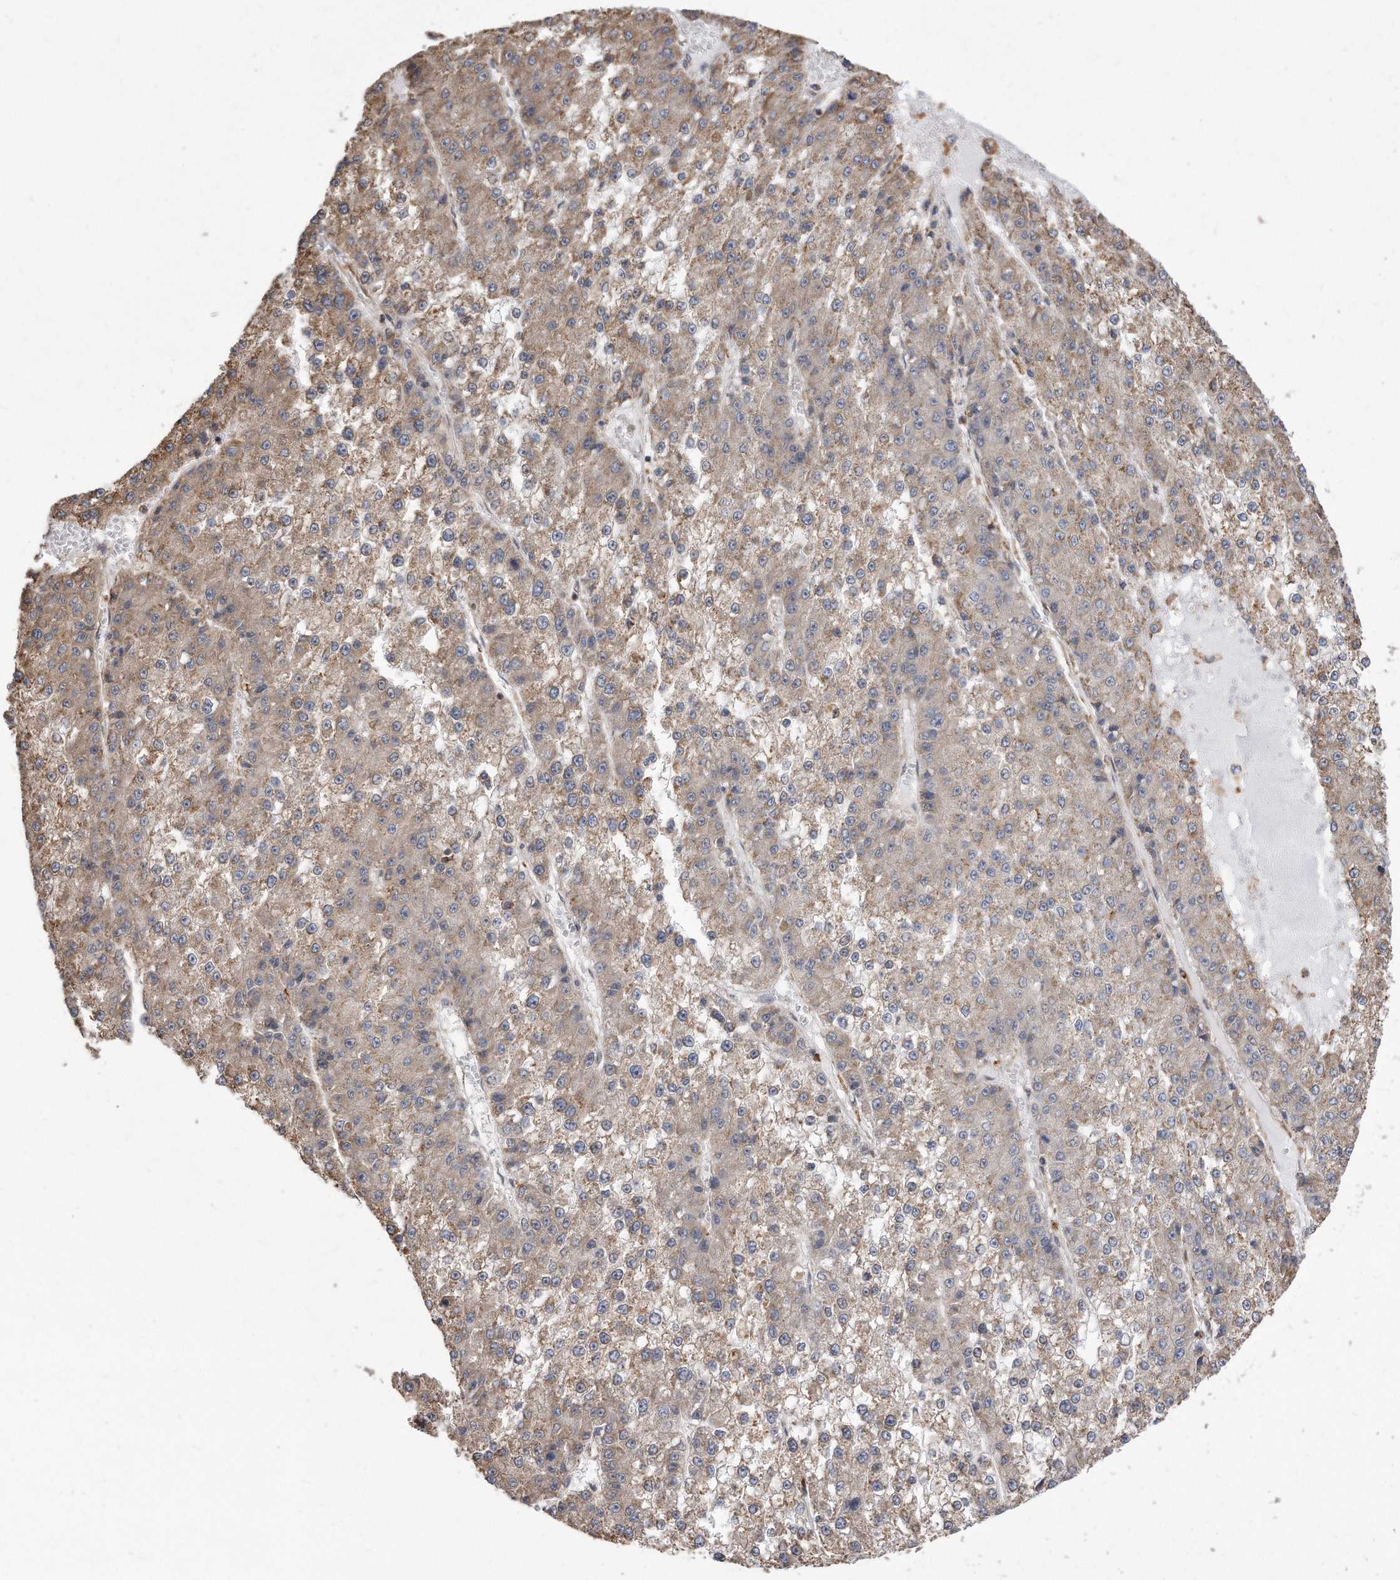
{"staining": {"intensity": "weak", "quantity": "25%-75%", "location": "cytoplasmic/membranous"}, "tissue": "liver cancer", "cell_type": "Tumor cells", "image_type": "cancer", "snomed": [{"axis": "morphology", "description": "Carcinoma, Hepatocellular, NOS"}, {"axis": "topography", "description": "Liver"}], "caption": "Protein expression analysis of liver cancer exhibits weak cytoplasmic/membranous expression in about 25%-75% of tumor cells.", "gene": "TCP1", "patient": {"sex": "female", "age": 73}}